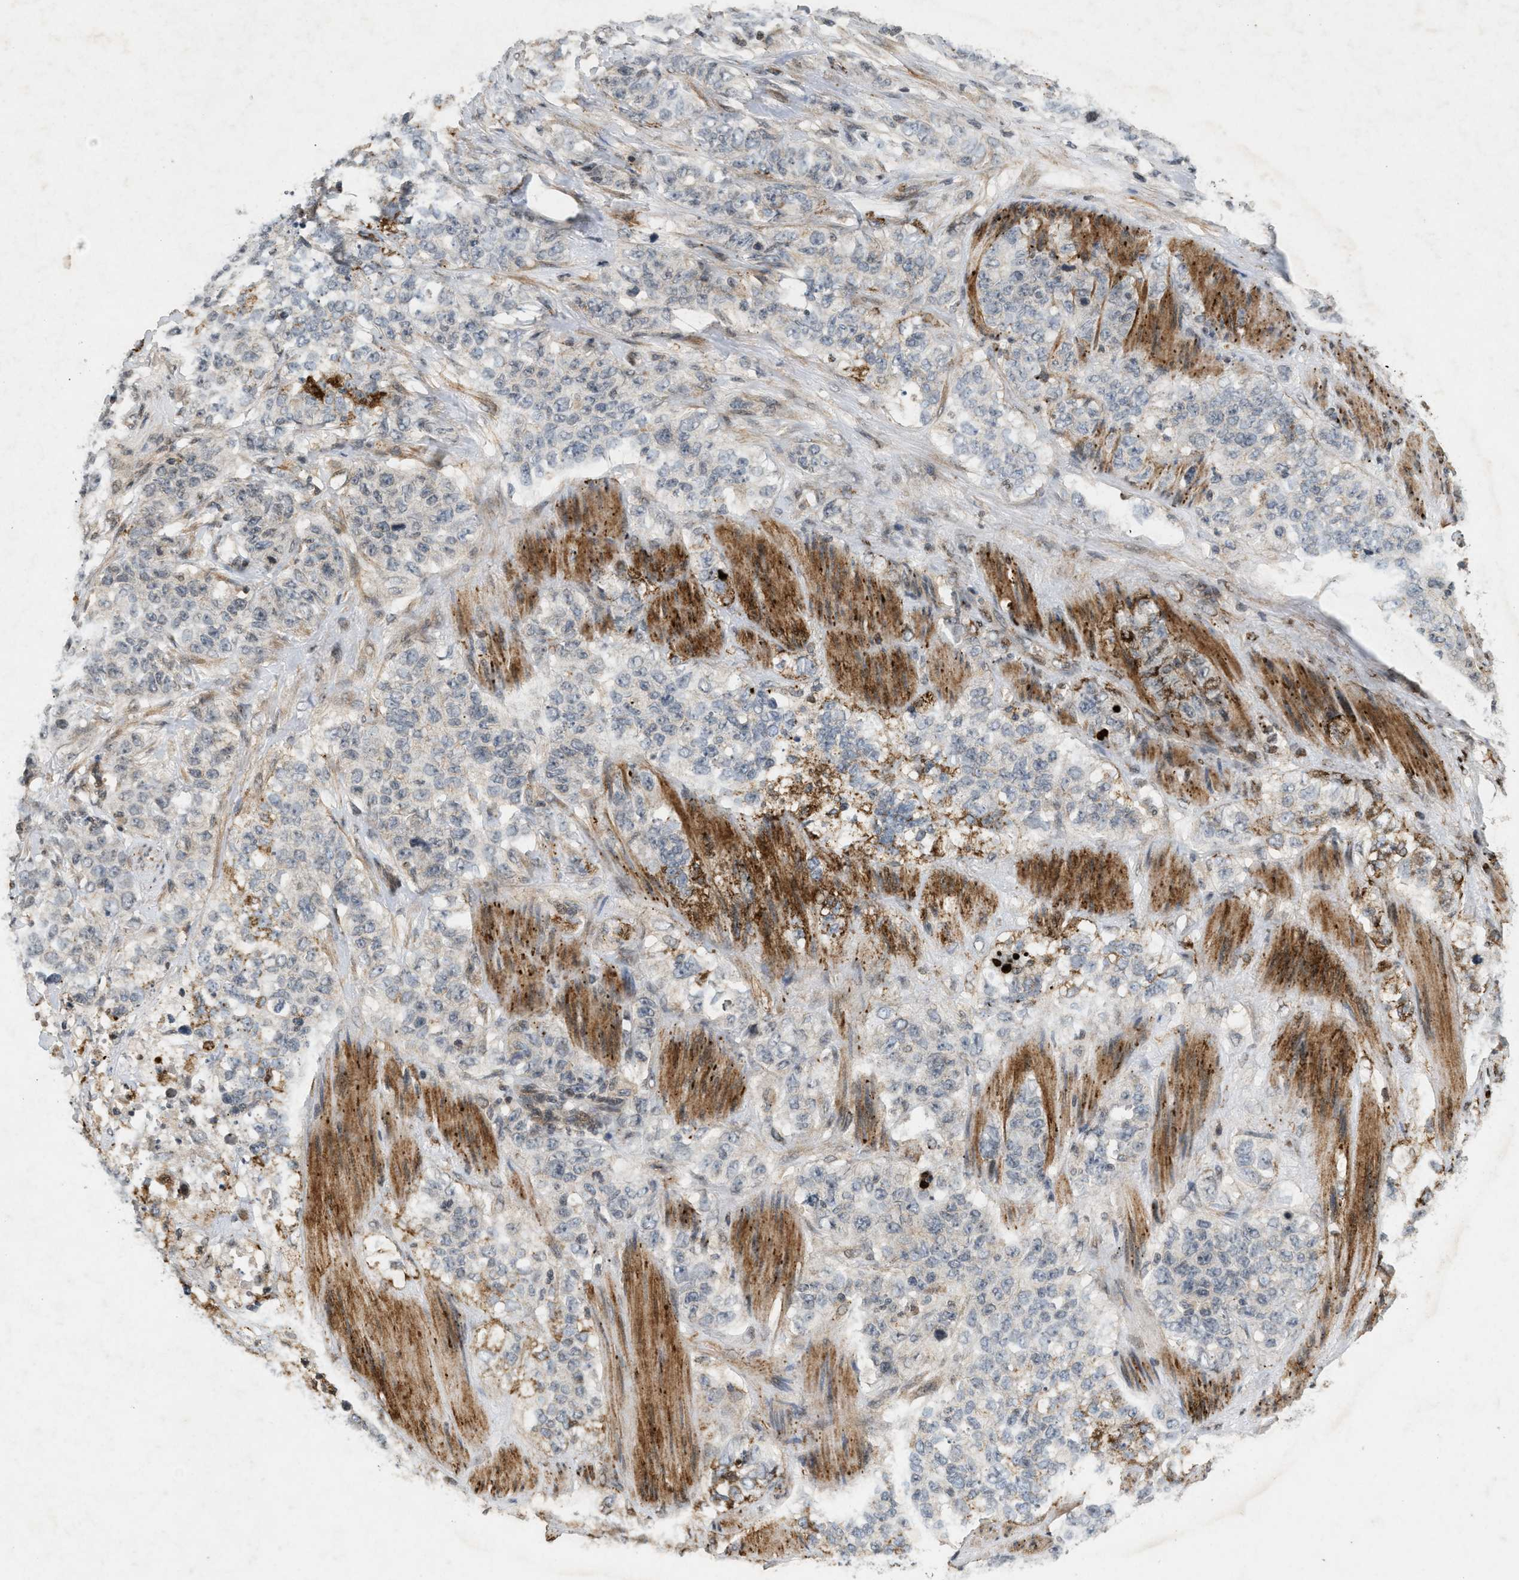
{"staining": {"intensity": "negative", "quantity": "none", "location": "none"}, "tissue": "stomach cancer", "cell_type": "Tumor cells", "image_type": "cancer", "snomed": [{"axis": "morphology", "description": "Adenocarcinoma, NOS"}, {"axis": "topography", "description": "Stomach"}], "caption": "This is a histopathology image of immunohistochemistry staining of stomach adenocarcinoma, which shows no staining in tumor cells.", "gene": "ZPR1", "patient": {"sex": "male", "age": 48}}